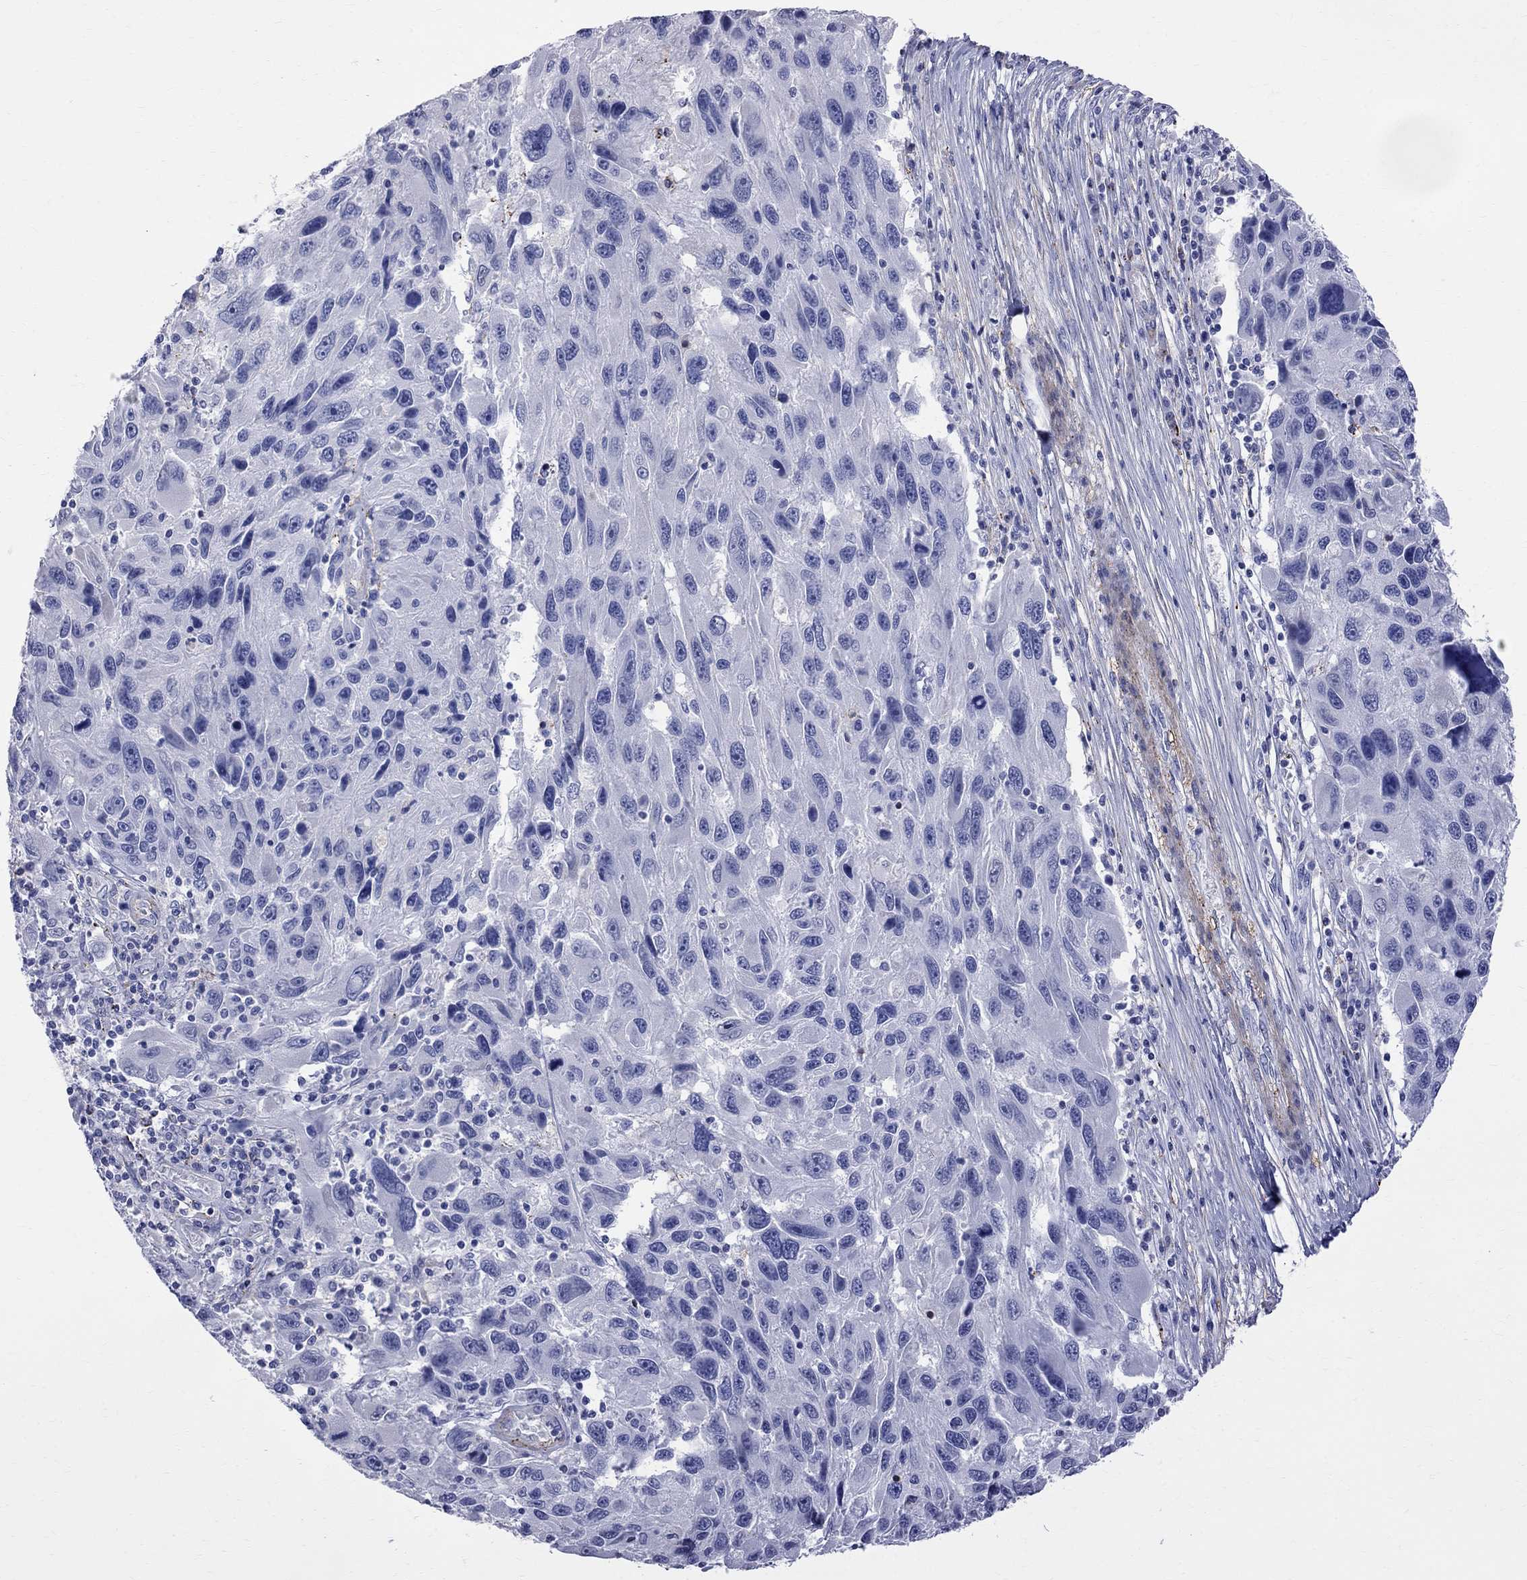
{"staining": {"intensity": "negative", "quantity": "none", "location": "none"}, "tissue": "melanoma", "cell_type": "Tumor cells", "image_type": "cancer", "snomed": [{"axis": "morphology", "description": "Malignant melanoma, NOS"}, {"axis": "topography", "description": "Skin"}], "caption": "Melanoma was stained to show a protein in brown. There is no significant staining in tumor cells.", "gene": "S100A3", "patient": {"sex": "male", "age": 53}}